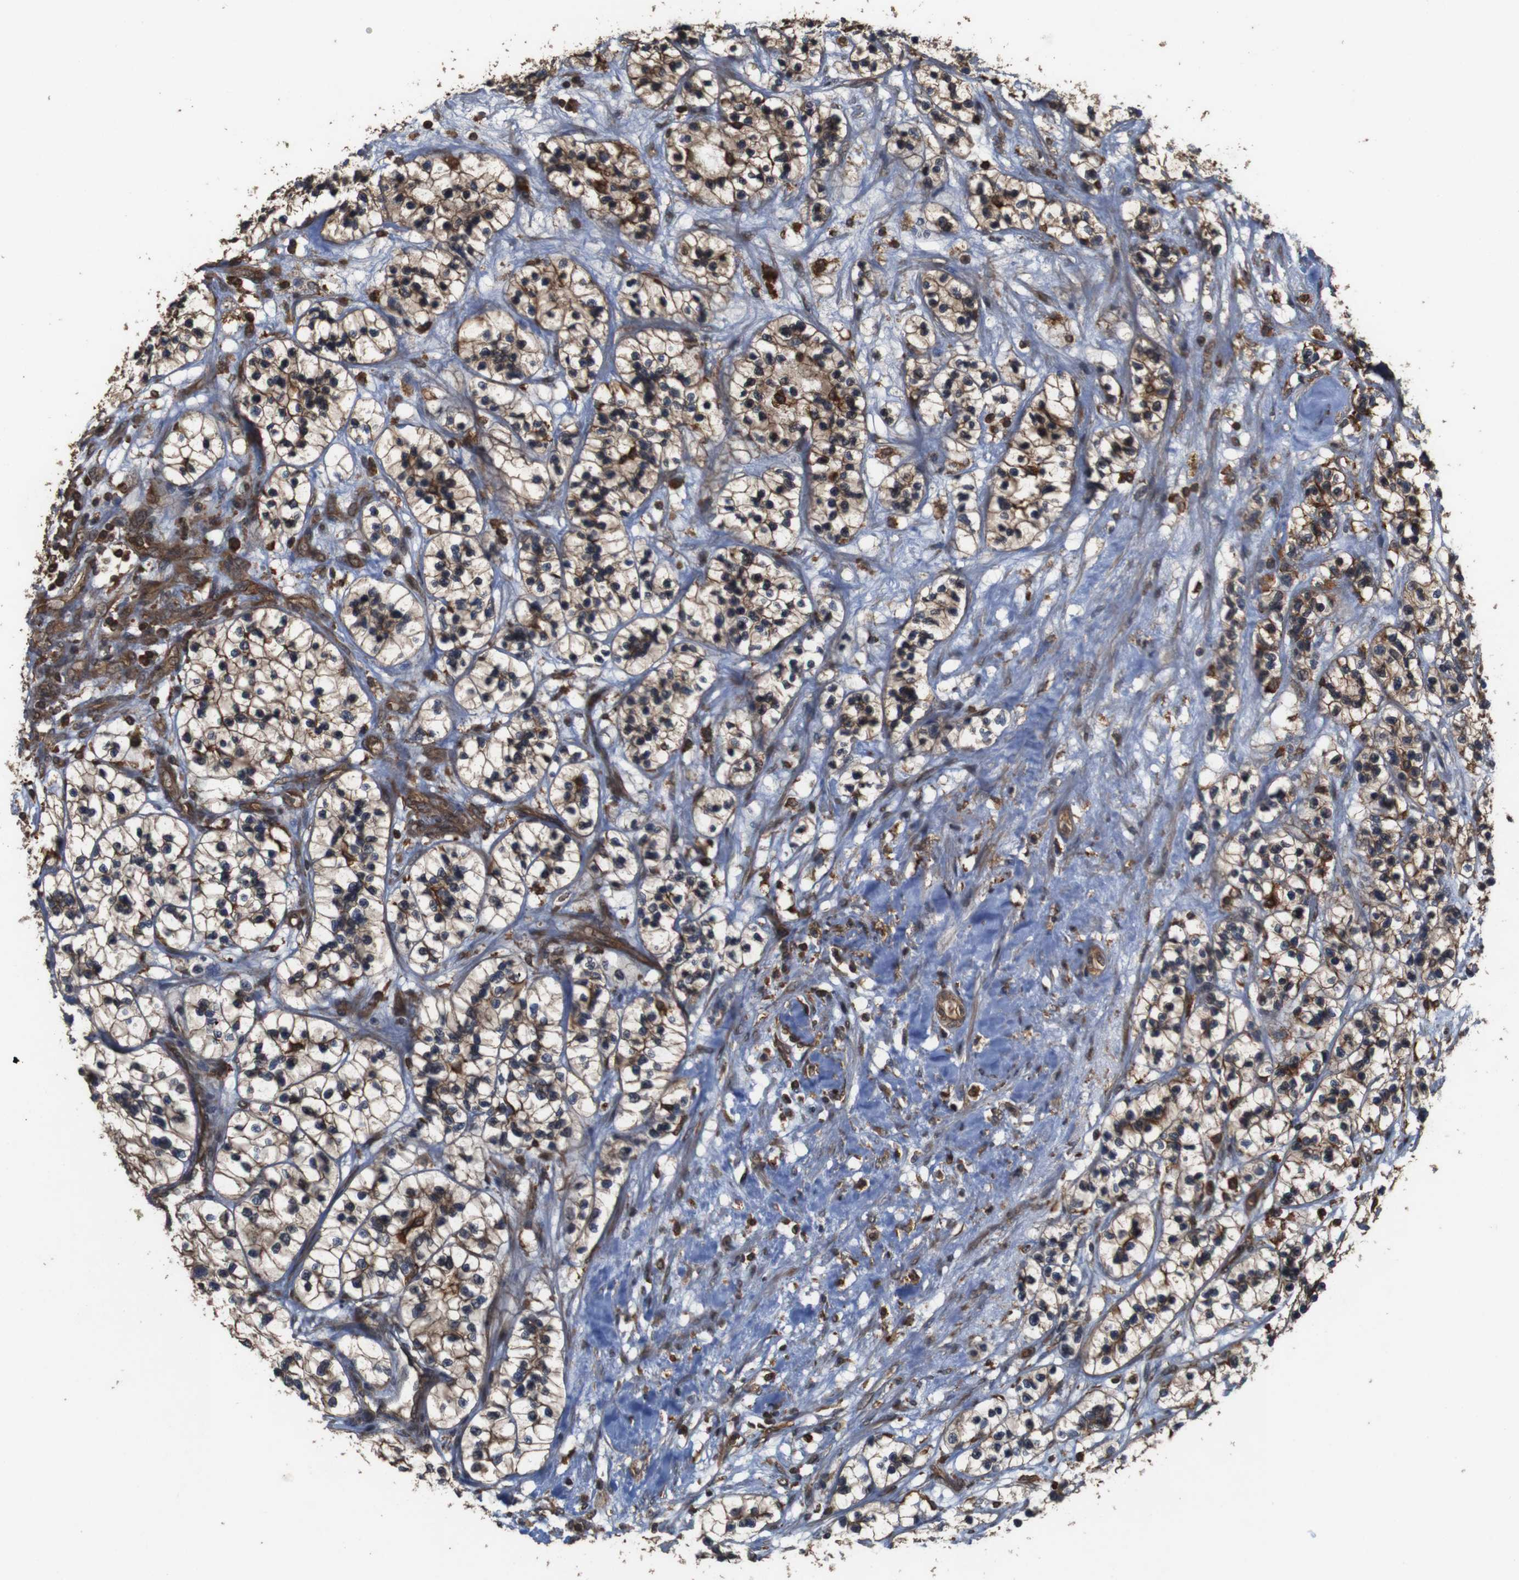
{"staining": {"intensity": "moderate", "quantity": ">75%", "location": "cytoplasmic/membranous"}, "tissue": "renal cancer", "cell_type": "Tumor cells", "image_type": "cancer", "snomed": [{"axis": "morphology", "description": "Adenocarcinoma, NOS"}, {"axis": "topography", "description": "Kidney"}], "caption": "Adenocarcinoma (renal) tissue displays moderate cytoplasmic/membranous expression in approximately >75% of tumor cells", "gene": "BAG4", "patient": {"sex": "female", "age": 57}}